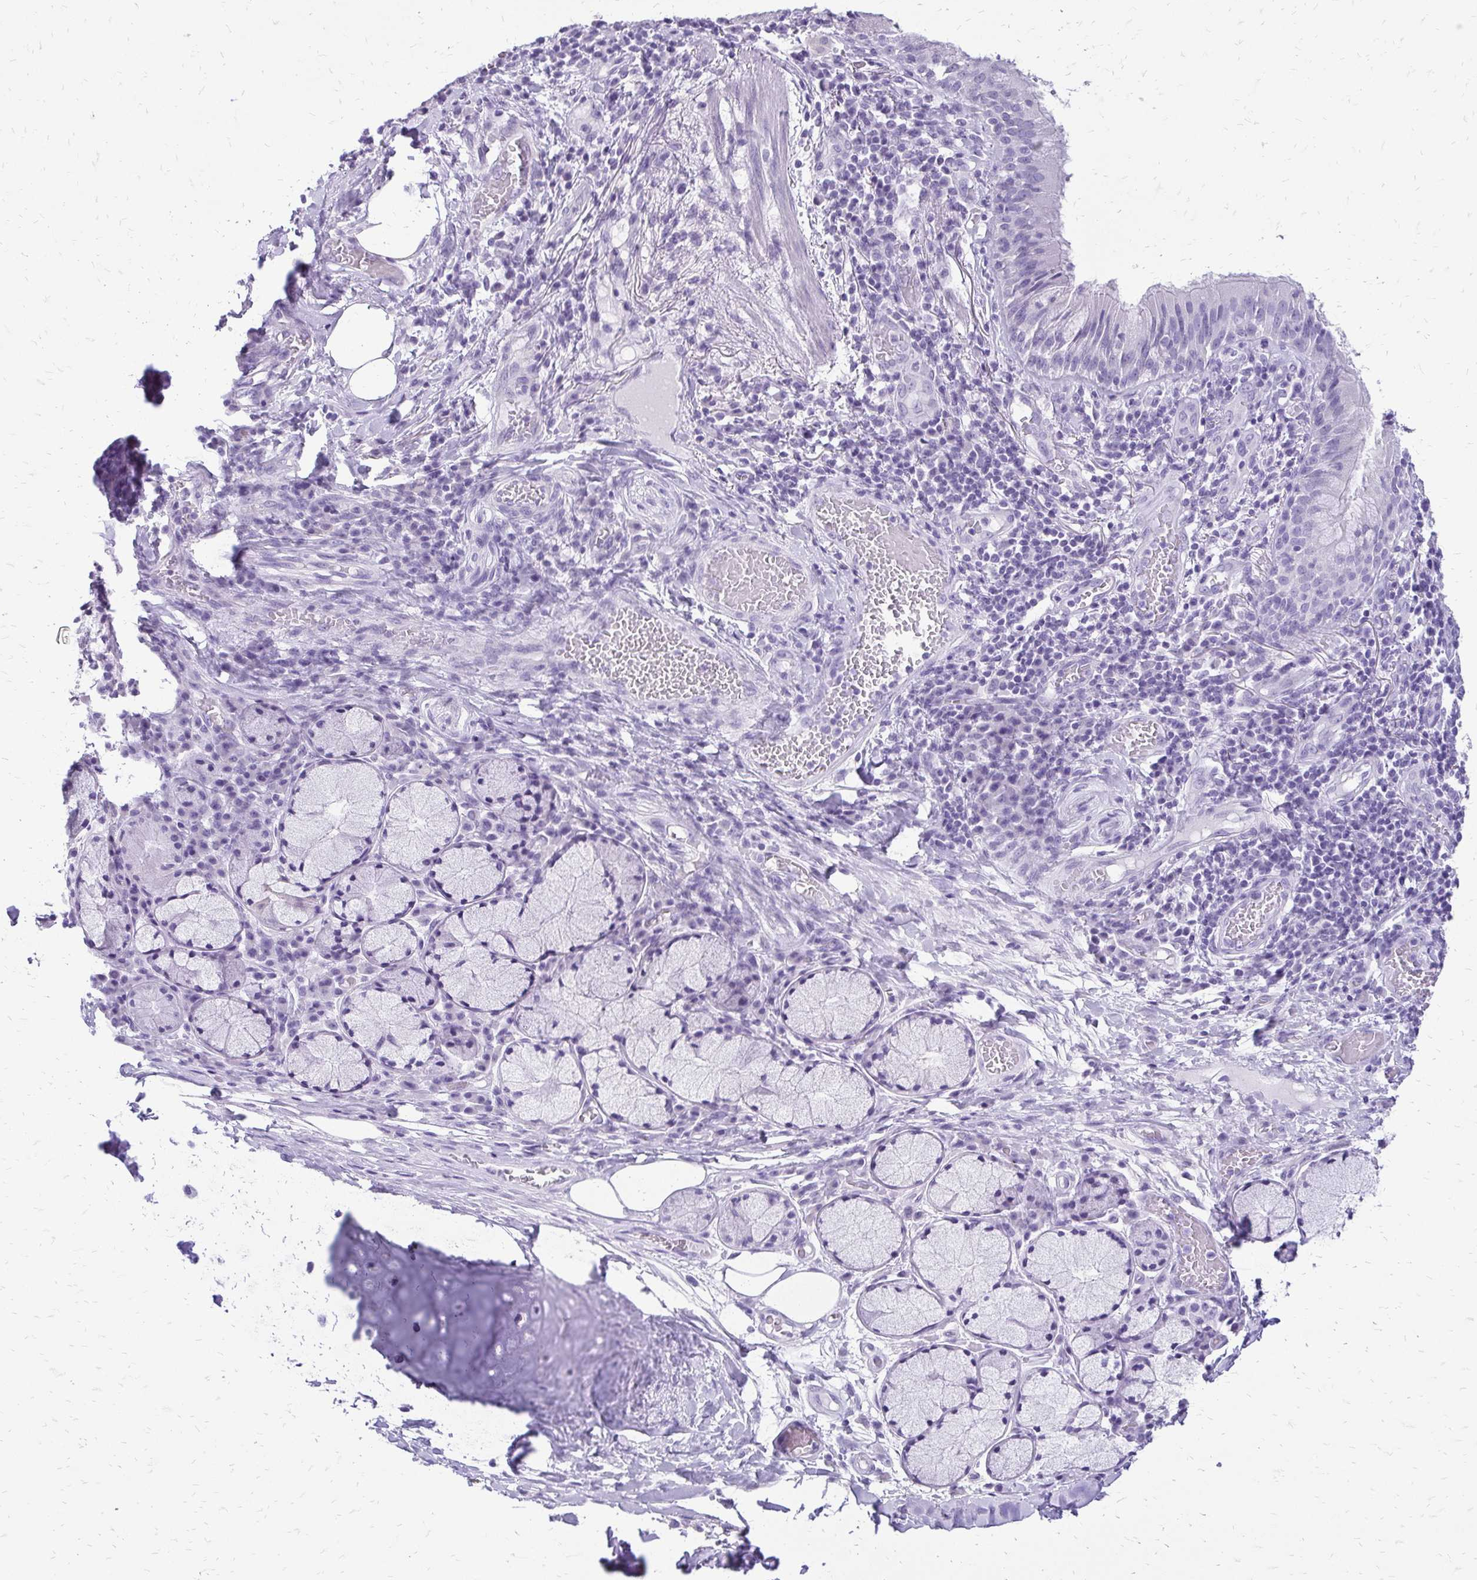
{"staining": {"intensity": "negative", "quantity": "none", "location": "none"}, "tissue": "adipose tissue", "cell_type": "Adipocytes", "image_type": "normal", "snomed": [{"axis": "morphology", "description": "Normal tissue, NOS"}, {"axis": "topography", "description": "Cartilage tissue"}, {"axis": "topography", "description": "Bronchus"}], "caption": "Protein analysis of unremarkable adipose tissue exhibits no significant expression in adipocytes.", "gene": "SLC32A1", "patient": {"sex": "male", "age": 56}}